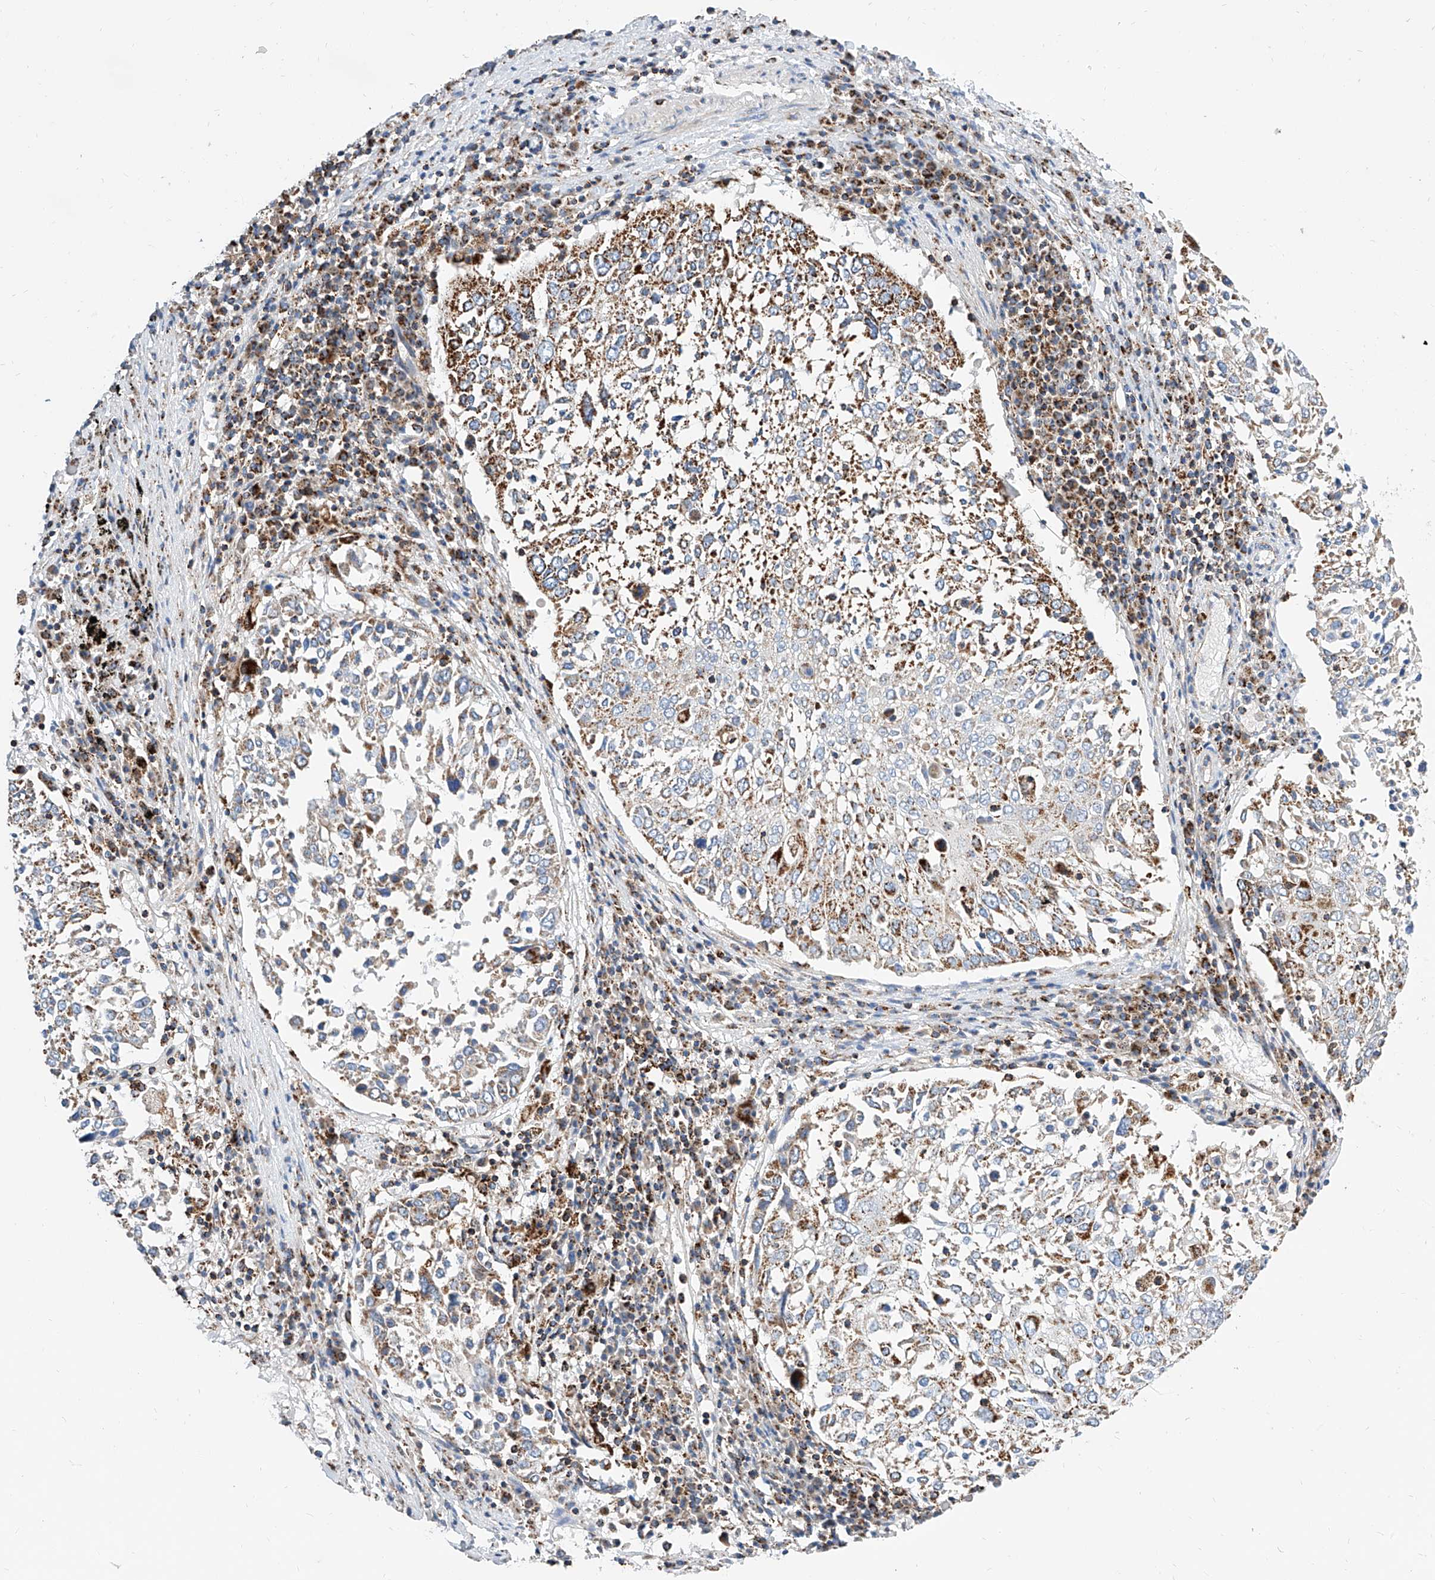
{"staining": {"intensity": "moderate", "quantity": ">75%", "location": "cytoplasmic/membranous"}, "tissue": "lung cancer", "cell_type": "Tumor cells", "image_type": "cancer", "snomed": [{"axis": "morphology", "description": "Squamous cell carcinoma, NOS"}, {"axis": "topography", "description": "Lung"}], "caption": "Protein expression analysis of squamous cell carcinoma (lung) exhibits moderate cytoplasmic/membranous expression in about >75% of tumor cells.", "gene": "CPNE5", "patient": {"sex": "male", "age": 65}}